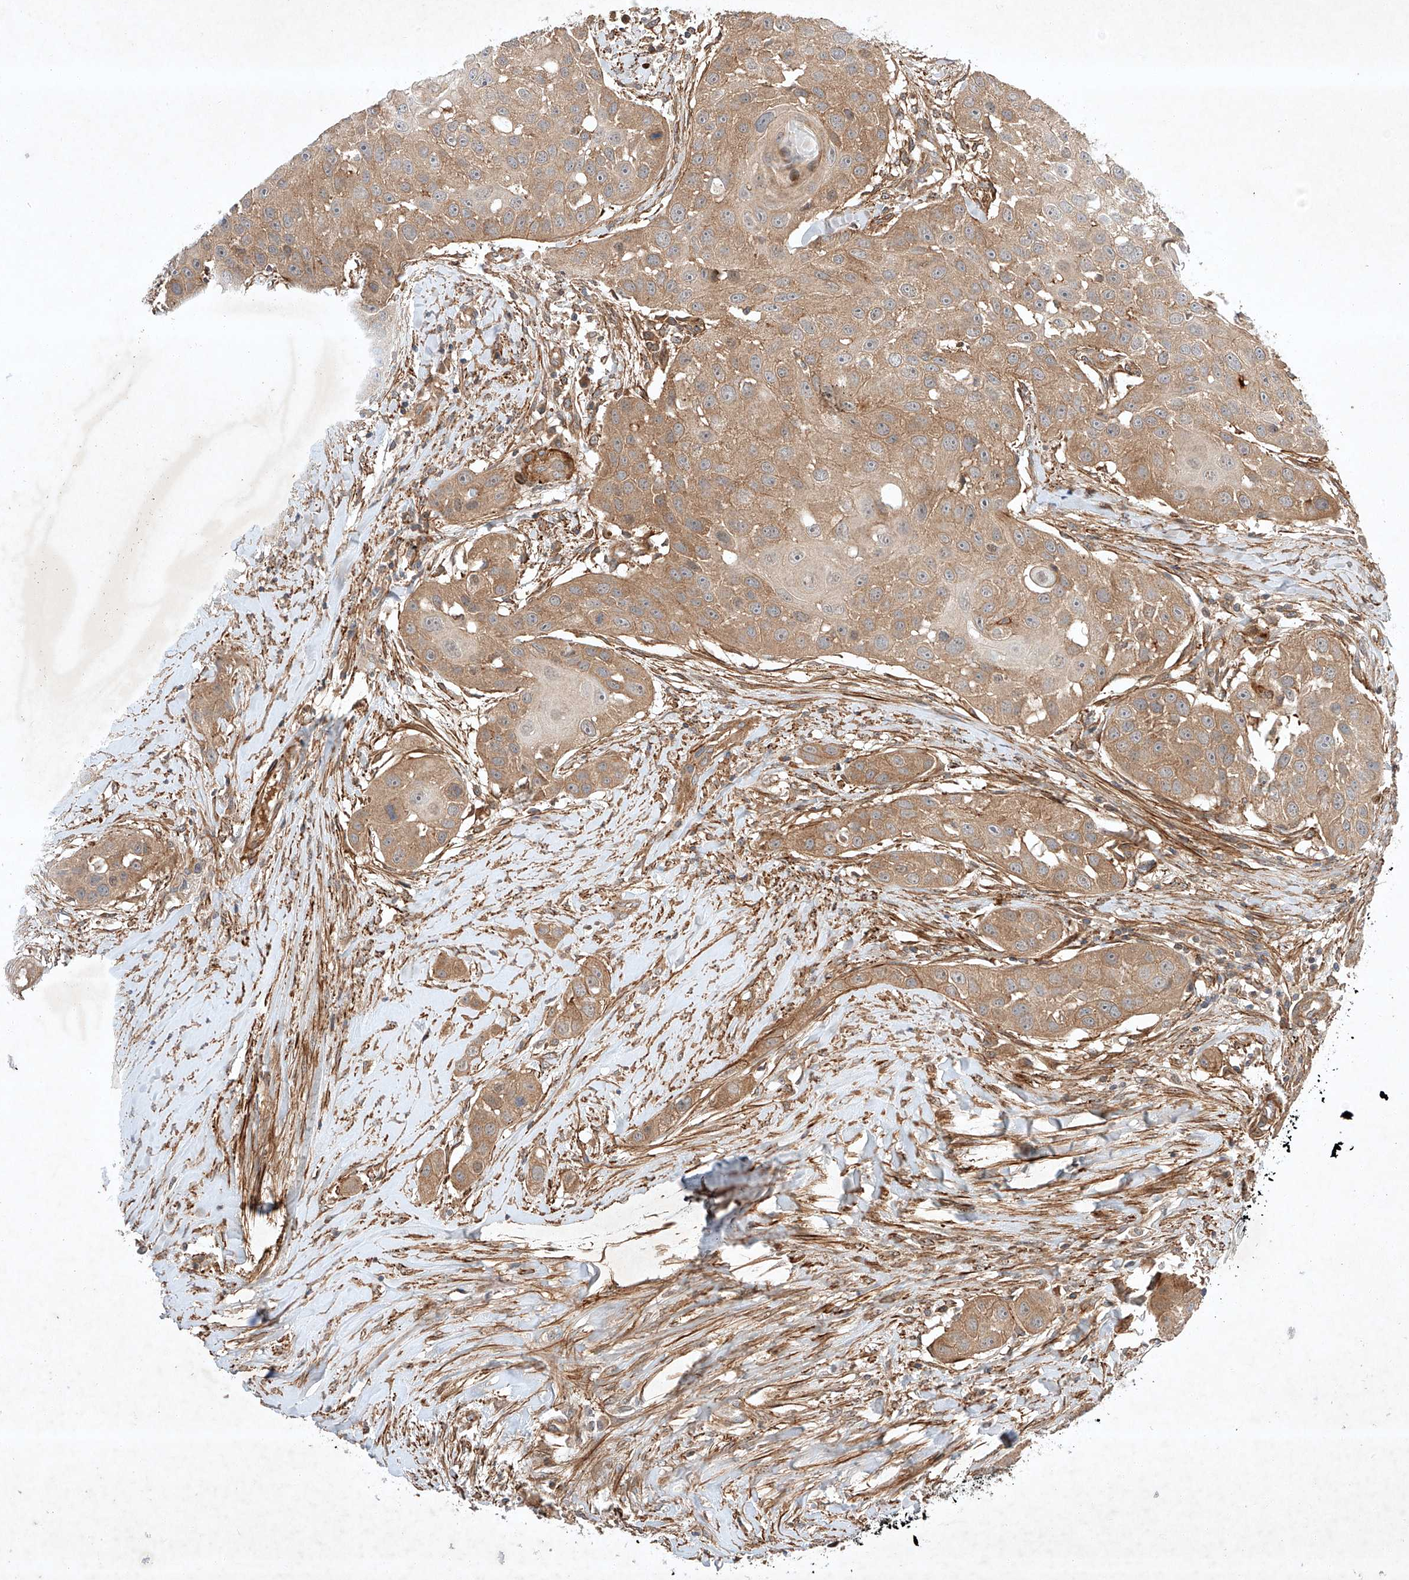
{"staining": {"intensity": "moderate", "quantity": ">75%", "location": "cytoplasmic/membranous"}, "tissue": "head and neck cancer", "cell_type": "Tumor cells", "image_type": "cancer", "snomed": [{"axis": "morphology", "description": "Normal tissue, NOS"}, {"axis": "morphology", "description": "Squamous cell carcinoma, NOS"}, {"axis": "topography", "description": "Skeletal muscle"}, {"axis": "topography", "description": "Head-Neck"}], "caption": "The immunohistochemical stain labels moderate cytoplasmic/membranous expression in tumor cells of head and neck squamous cell carcinoma tissue.", "gene": "ARHGAP33", "patient": {"sex": "male", "age": 51}}